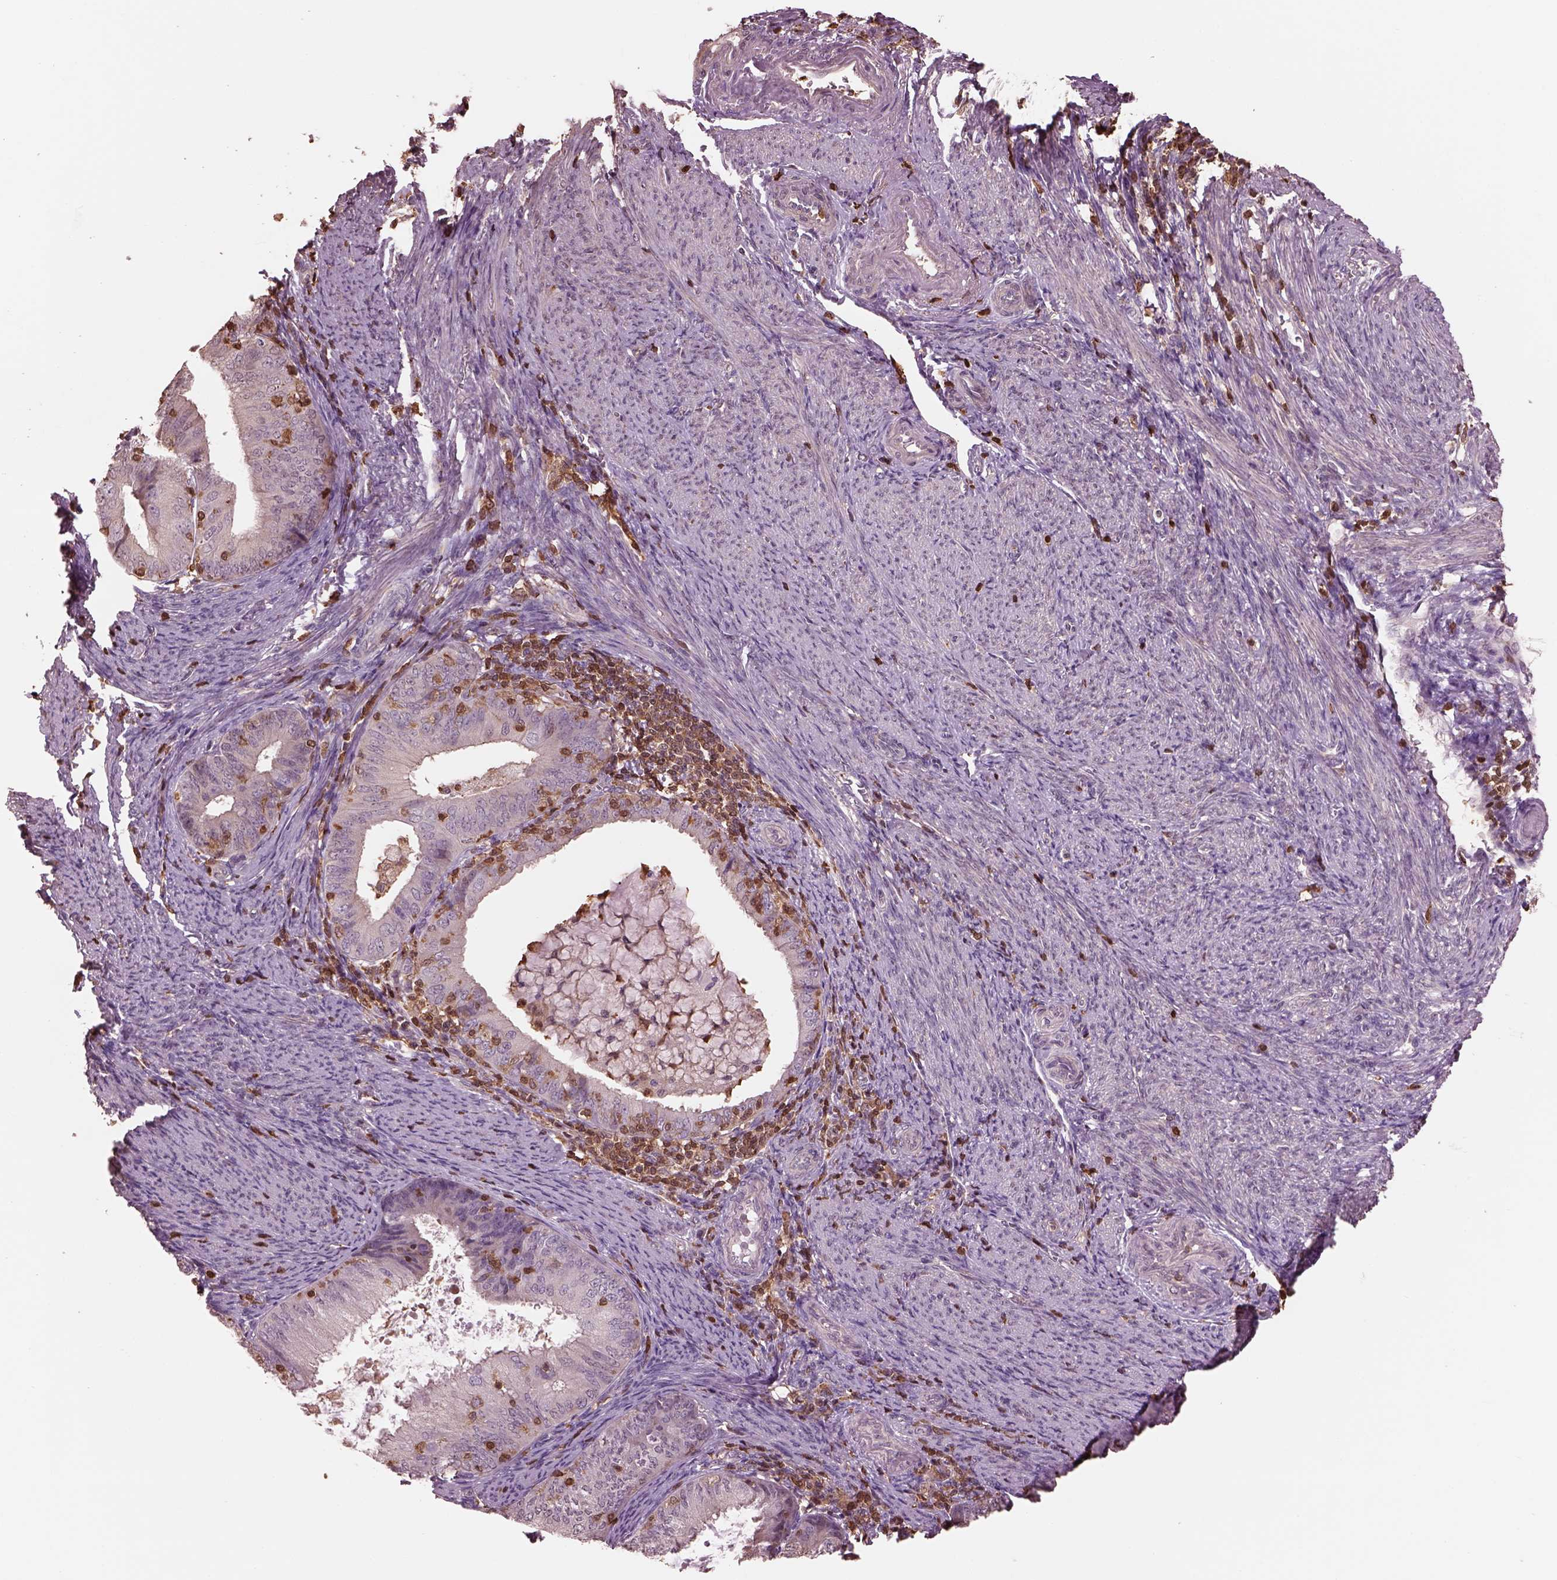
{"staining": {"intensity": "weak", "quantity": ">75%", "location": "cytoplasmic/membranous"}, "tissue": "endometrial cancer", "cell_type": "Tumor cells", "image_type": "cancer", "snomed": [{"axis": "morphology", "description": "Adenocarcinoma, NOS"}, {"axis": "topography", "description": "Endometrium"}], "caption": "A low amount of weak cytoplasmic/membranous expression is present in about >75% of tumor cells in endometrial cancer tissue. (IHC, brightfield microscopy, high magnification).", "gene": "IL31RA", "patient": {"sex": "female", "age": 57}}